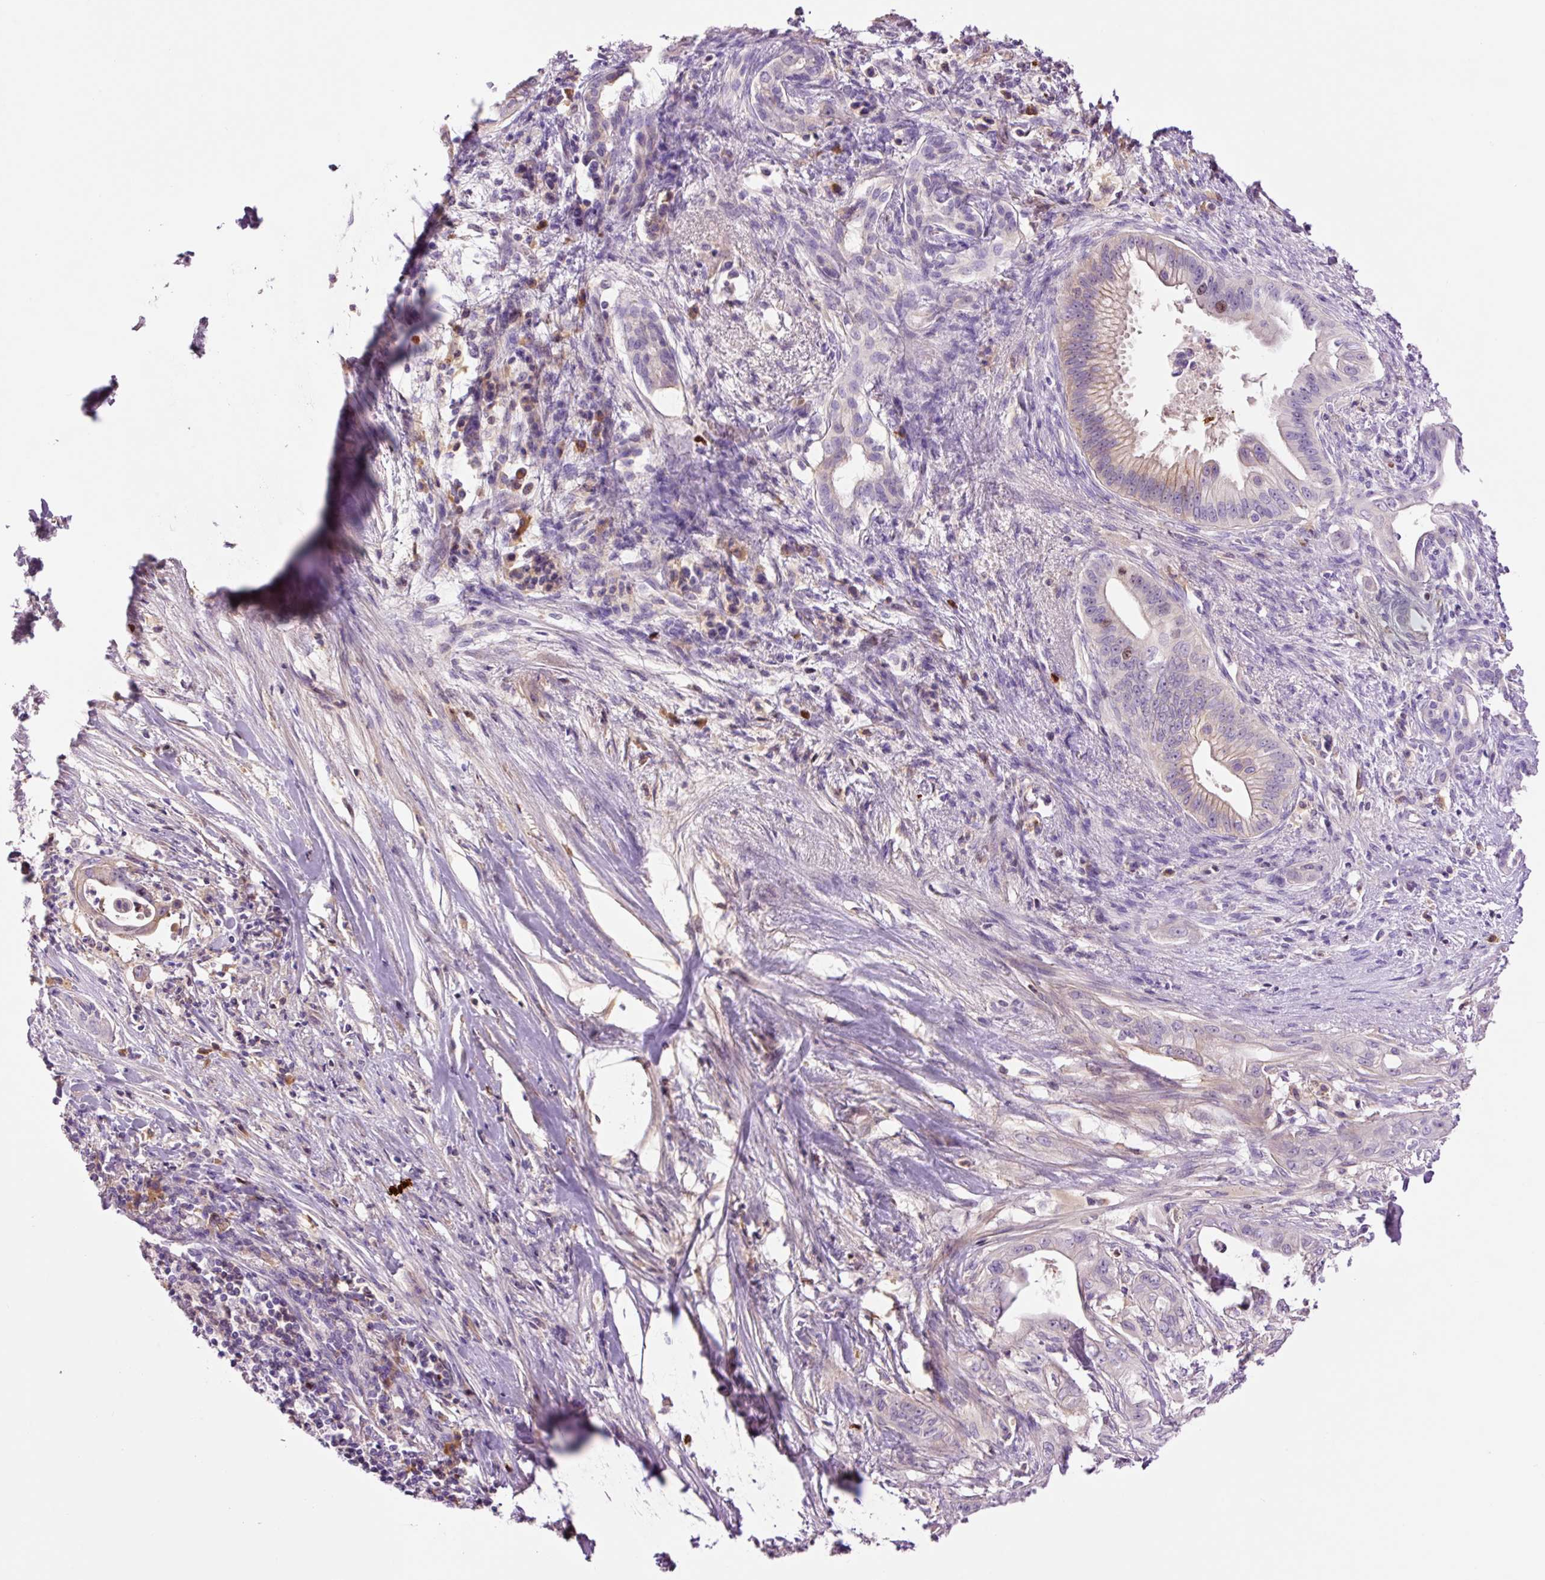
{"staining": {"intensity": "weak", "quantity": "<25%", "location": "cytoplasmic/membranous"}, "tissue": "pancreatic cancer", "cell_type": "Tumor cells", "image_type": "cancer", "snomed": [{"axis": "morphology", "description": "Adenocarcinoma, NOS"}, {"axis": "topography", "description": "Pancreas"}], "caption": "An image of pancreatic adenocarcinoma stained for a protein exhibits no brown staining in tumor cells.", "gene": "DPPA4", "patient": {"sex": "male", "age": 58}}